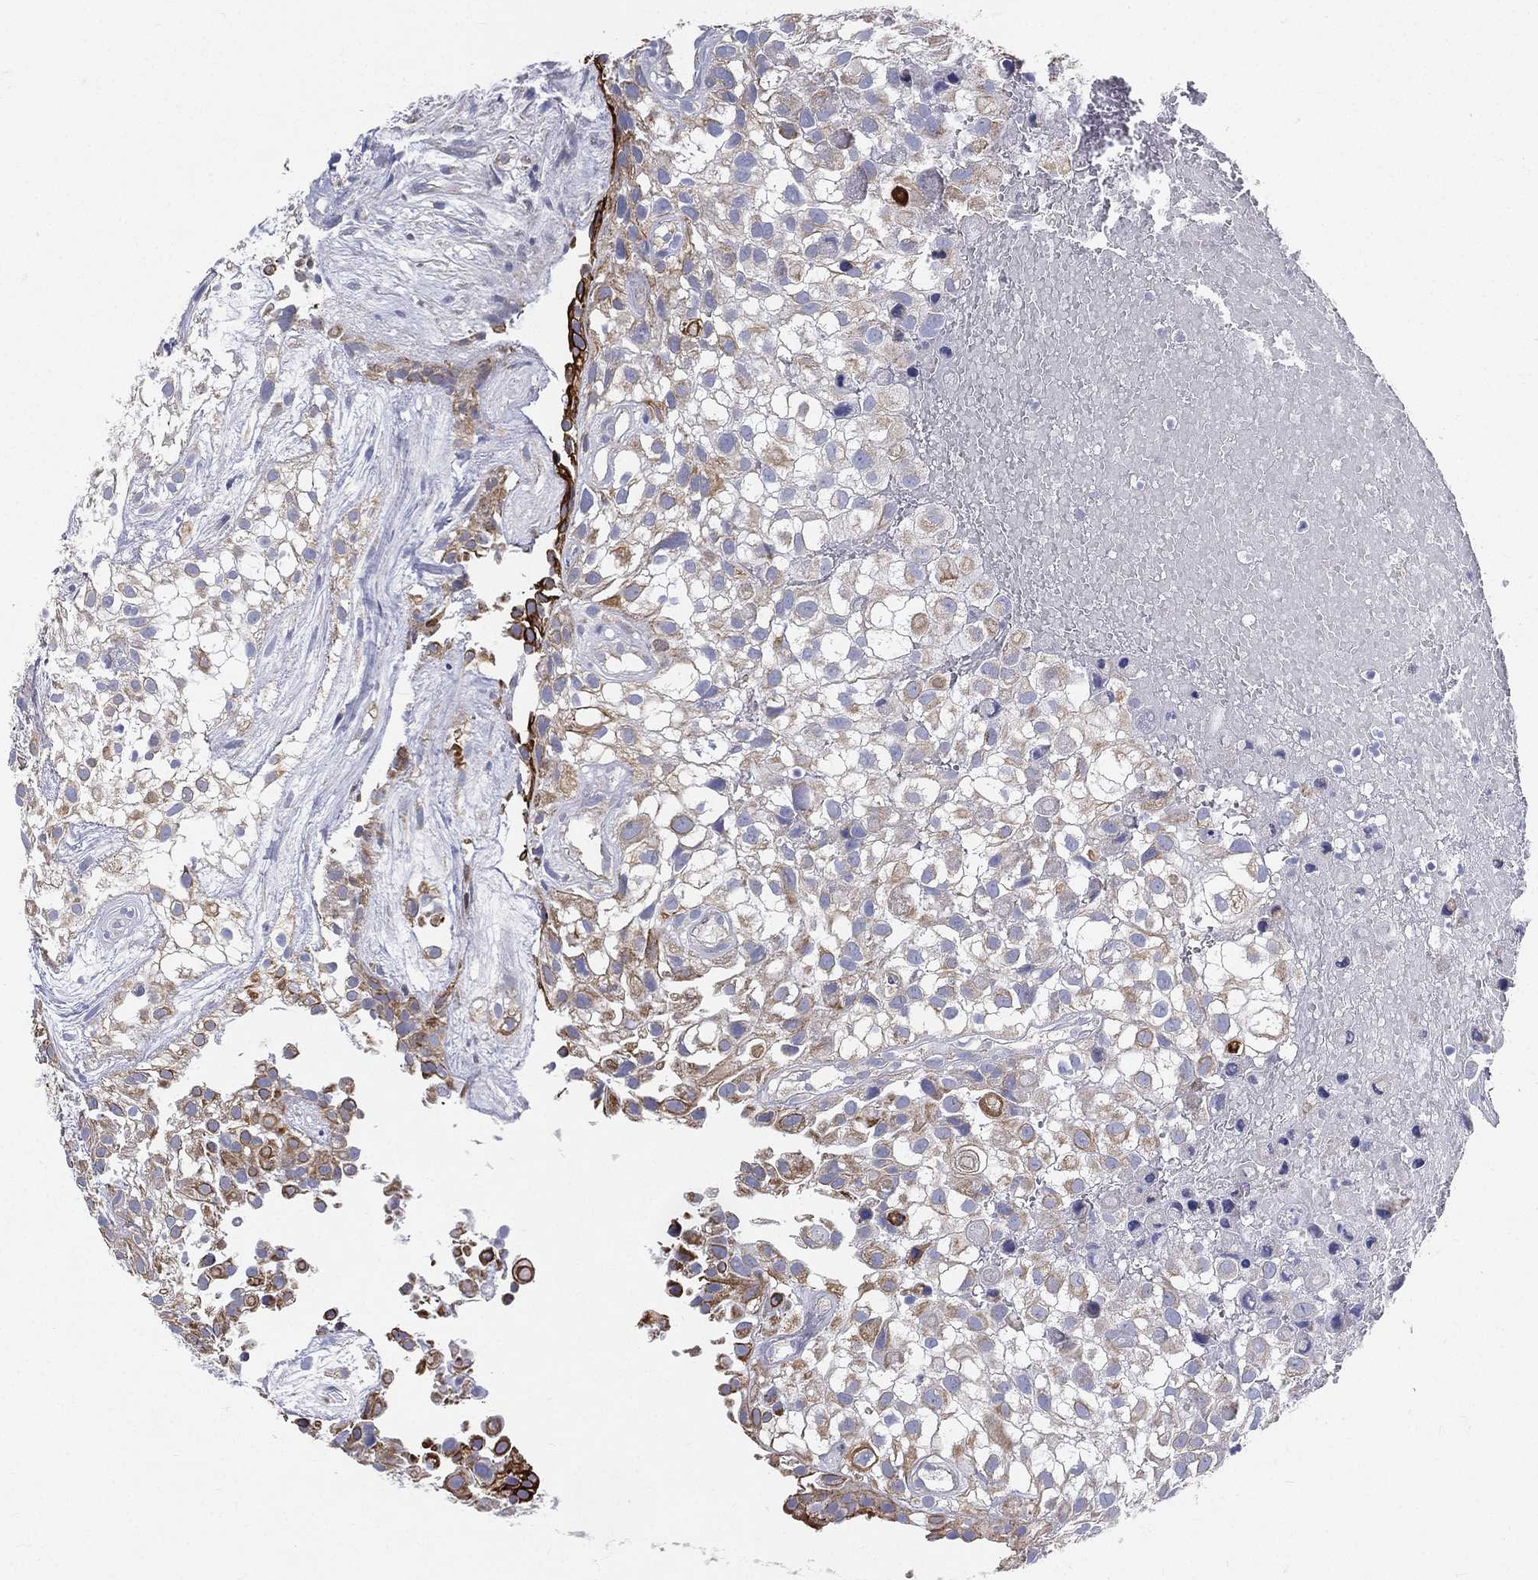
{"staining": {"intensity": "moderate", "quantity": "25%-75%", "location": "cytoplasmic/membranous"}, "tissue": "urothelial cancer", "cell_type": "Tumor cells", "image_type": "cancer", "snomed": [{"axis": "morphology", "description": "Urothelial carcinoma, High grade"}, {"axis": "topography", "description": "Urinary bladder"}], "caption": "Immunohistochemistry of human urothelial cancer shows medium levels of moderate cytoplasmic/membranous staining in approximately 25%-75% of tumor cells. (DAB (3,3'-diaminobenzidine) IHC, brown staining for protein, blue staining for nuclei).", "gene": "PWWP3A", "patient": {"sex": "male", "age": 56}}